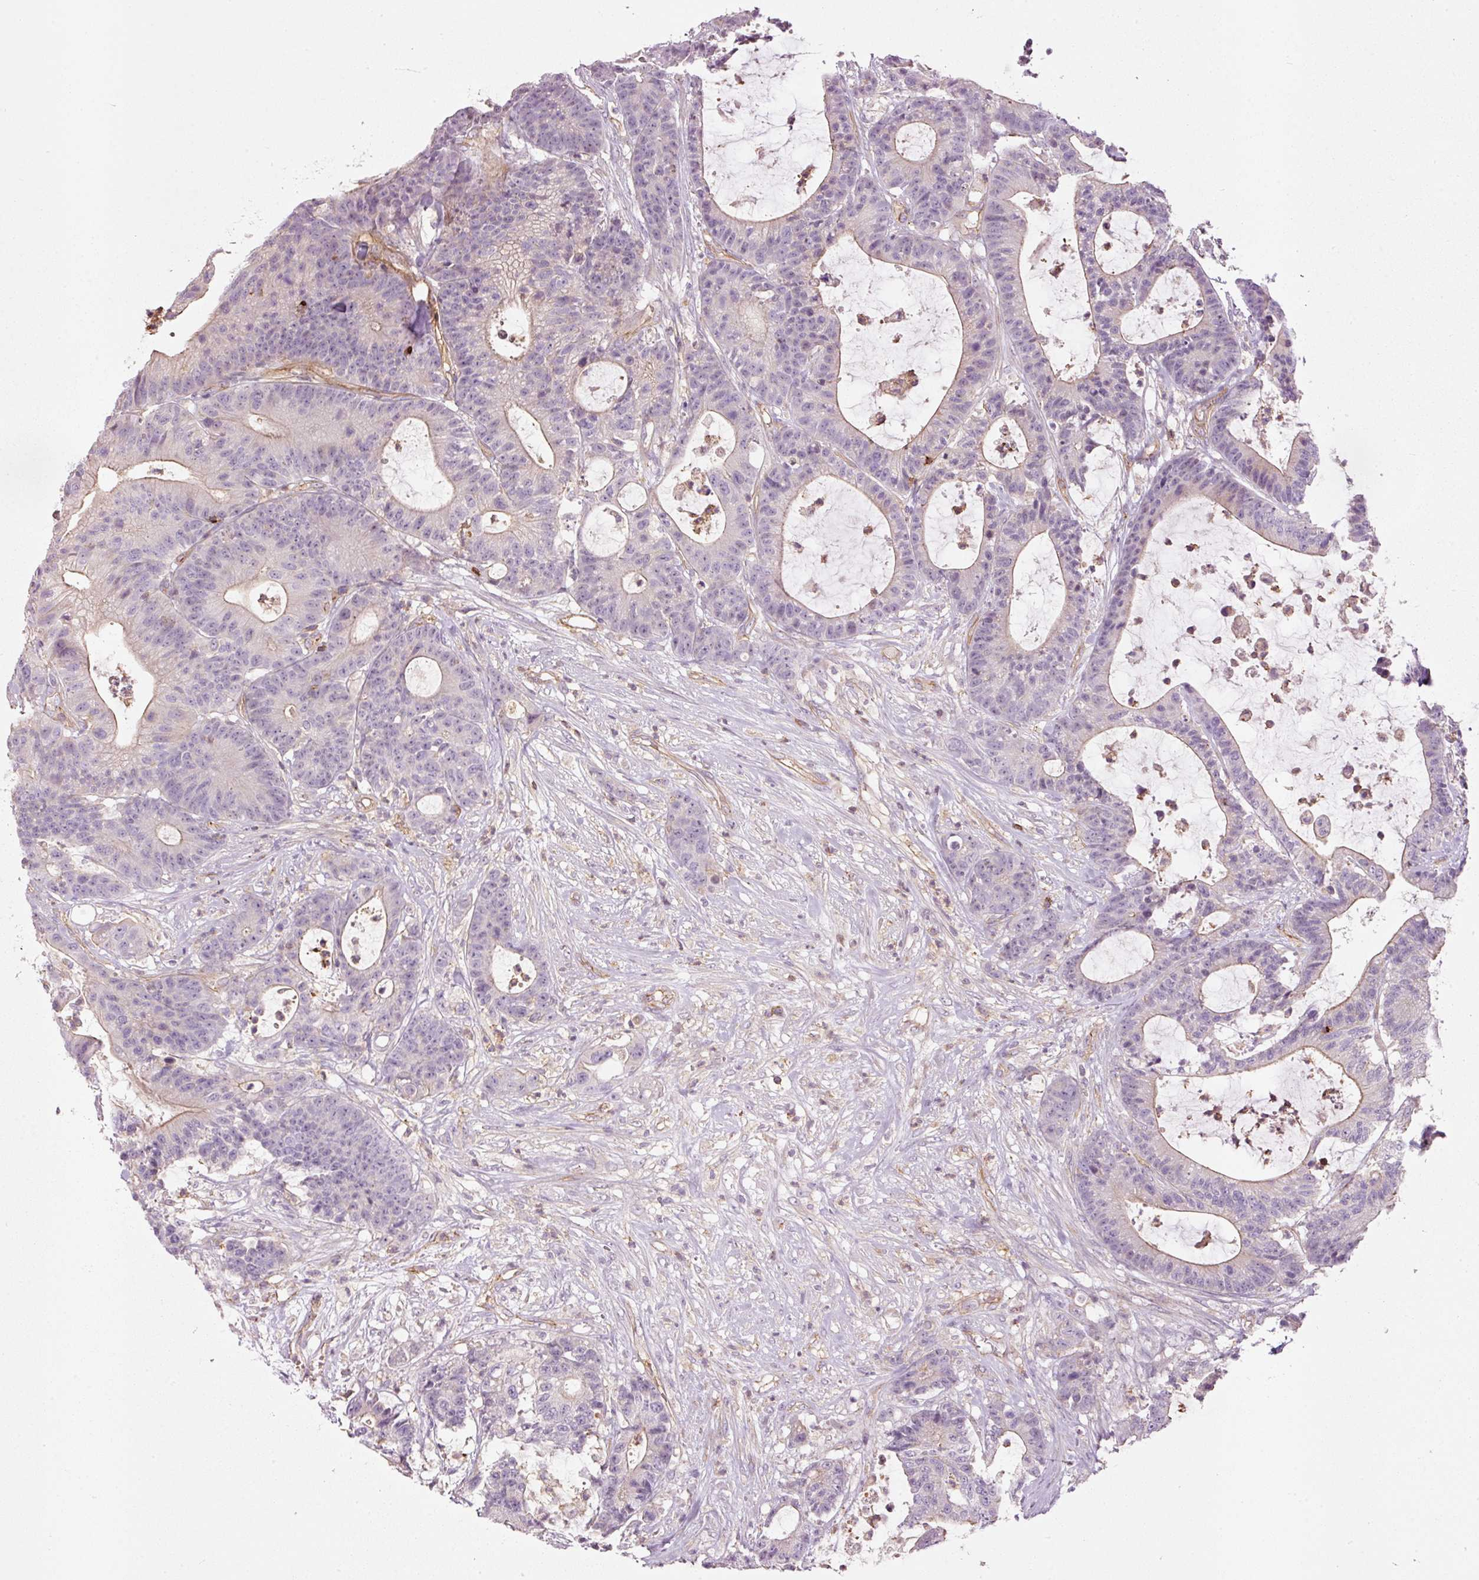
{"staining": {"intensity": "weak", "quantity": "25%-75%", "location": "cytoplasmic/membranous"}, "tissue": "colorectal cancer", "cell_type": "Tumor cells", "image_type": "cancer", "snomed": [{"axis": "morphology", "description": "Adenocarcinoma, NOS"}, {"axis": "topography", "description": "Colon"}], "caption": "Adenocarcinoma (colorectal) tissue exhibits weak cytoplasmic/membranous positivity in about 25%-75% of tumor cells", "gene": "SIPA1", "patient": {"sex": "female", "age": 84}}